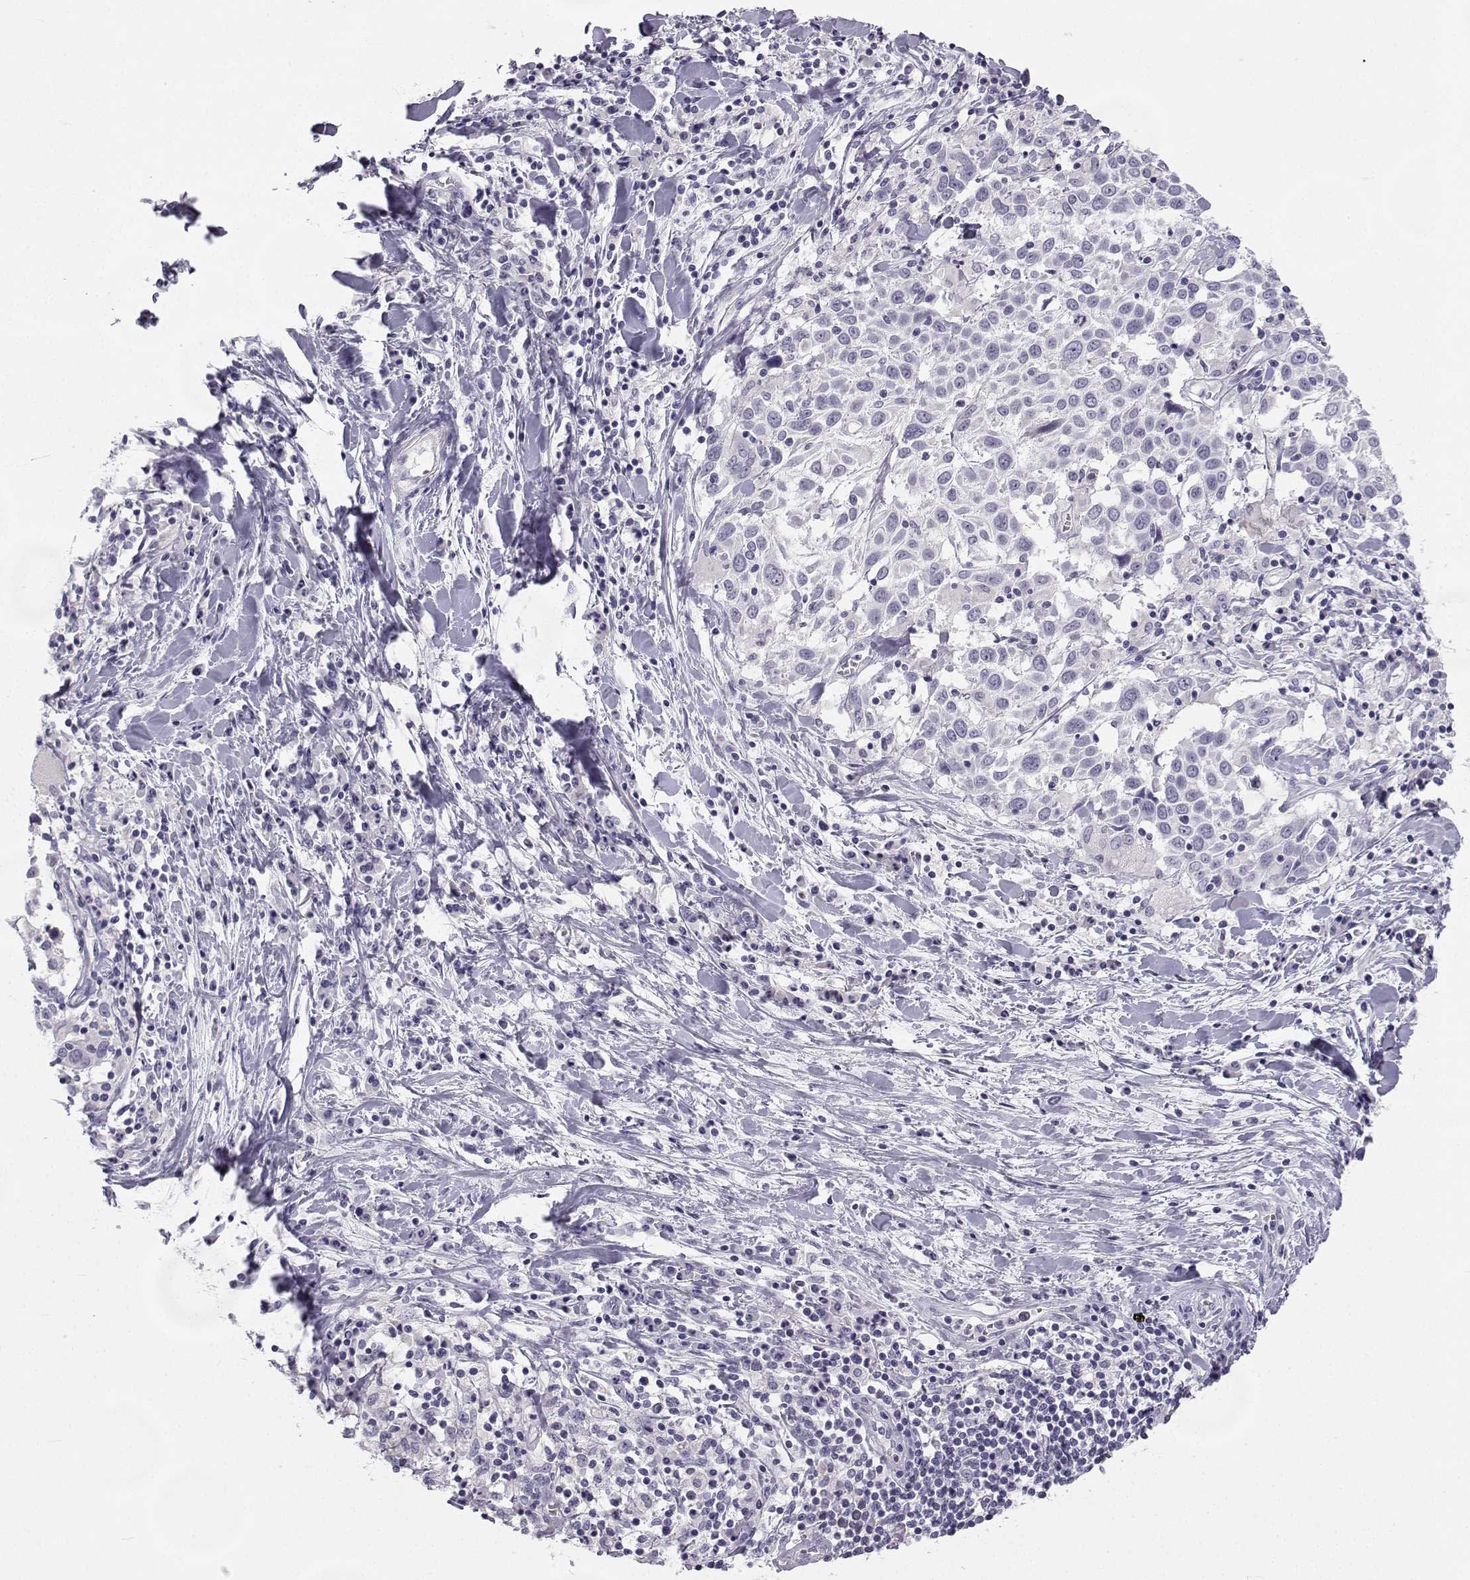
{"staining": {"intensity": "negative", "quantity": "none", "location": "none"}, "tissue": "lung cancer", "cell_type": "Tumor cells", "image_type": "cancer", "snomed": [{"axis": "morphology", "description": "Squamous cell carcinoma, NOS"}, {"axis": "topography", "description": "Lung"}], "caption": "Lung cancer stained for a protein using IHC reveals no staining tumor cells.", "gene": "SYCE1", "patient": {"sex": "male", "age": 57}}